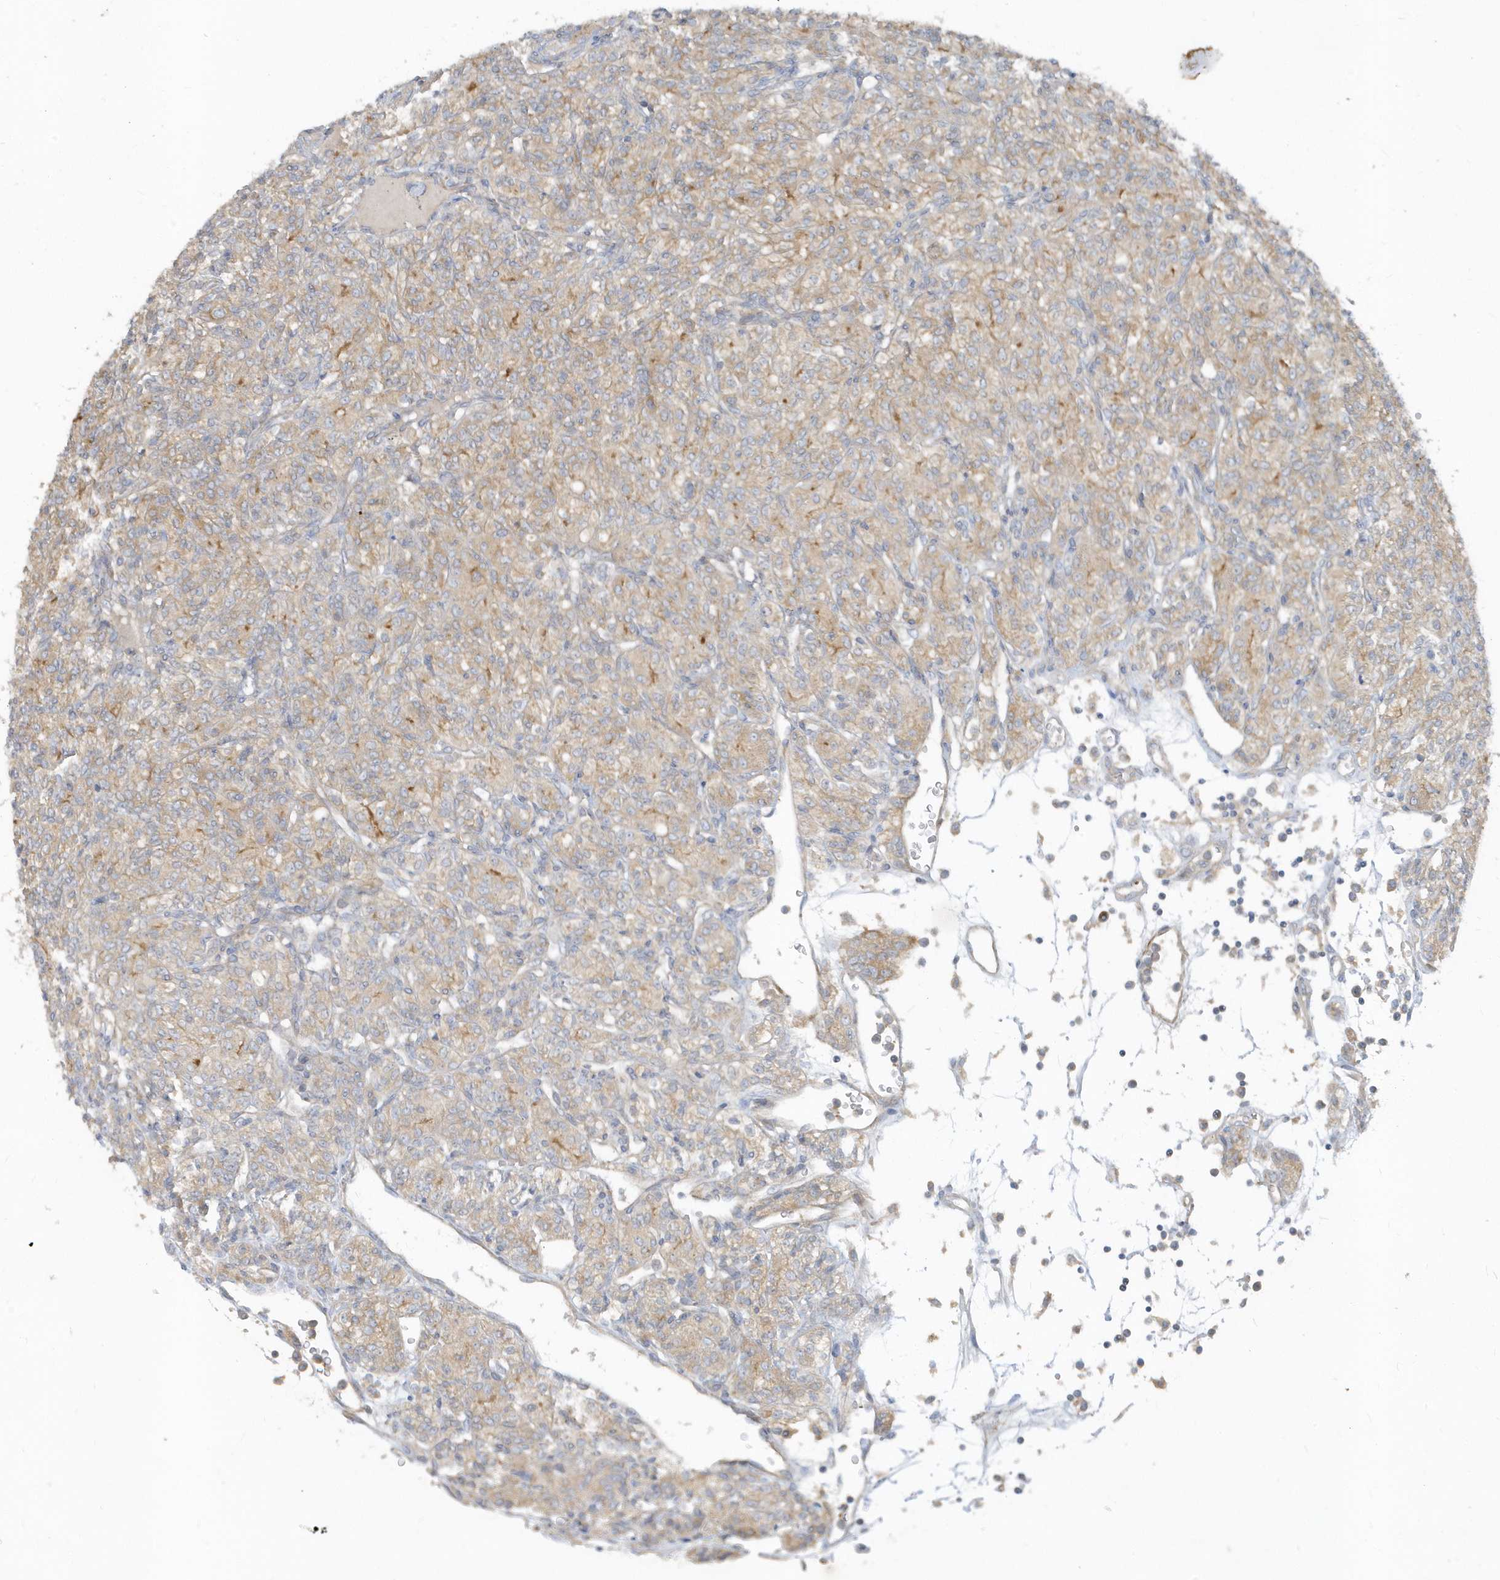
{"staining": {"intensity": "weak", "quantity": "25%-75%", "location": "cytoplasmic/membranous"}, "tissue": "renal cancer", "cell_type": "Tumor cells", "image_type": "cancer", "snomed": [{"axis": "morphology", "description": "Adenocarcinoma, NOS"}, {"axis": "topography", "description": "Kidney"}], "caption": "Brown immunohistochemical staining in renal cancer (adenocarcinoma) displays weak cytoplasmic/membranous expression in about 25%-75% of tumor cells.", "gene": "LEXM", "patient": {"sex": "male", "age": 77}}